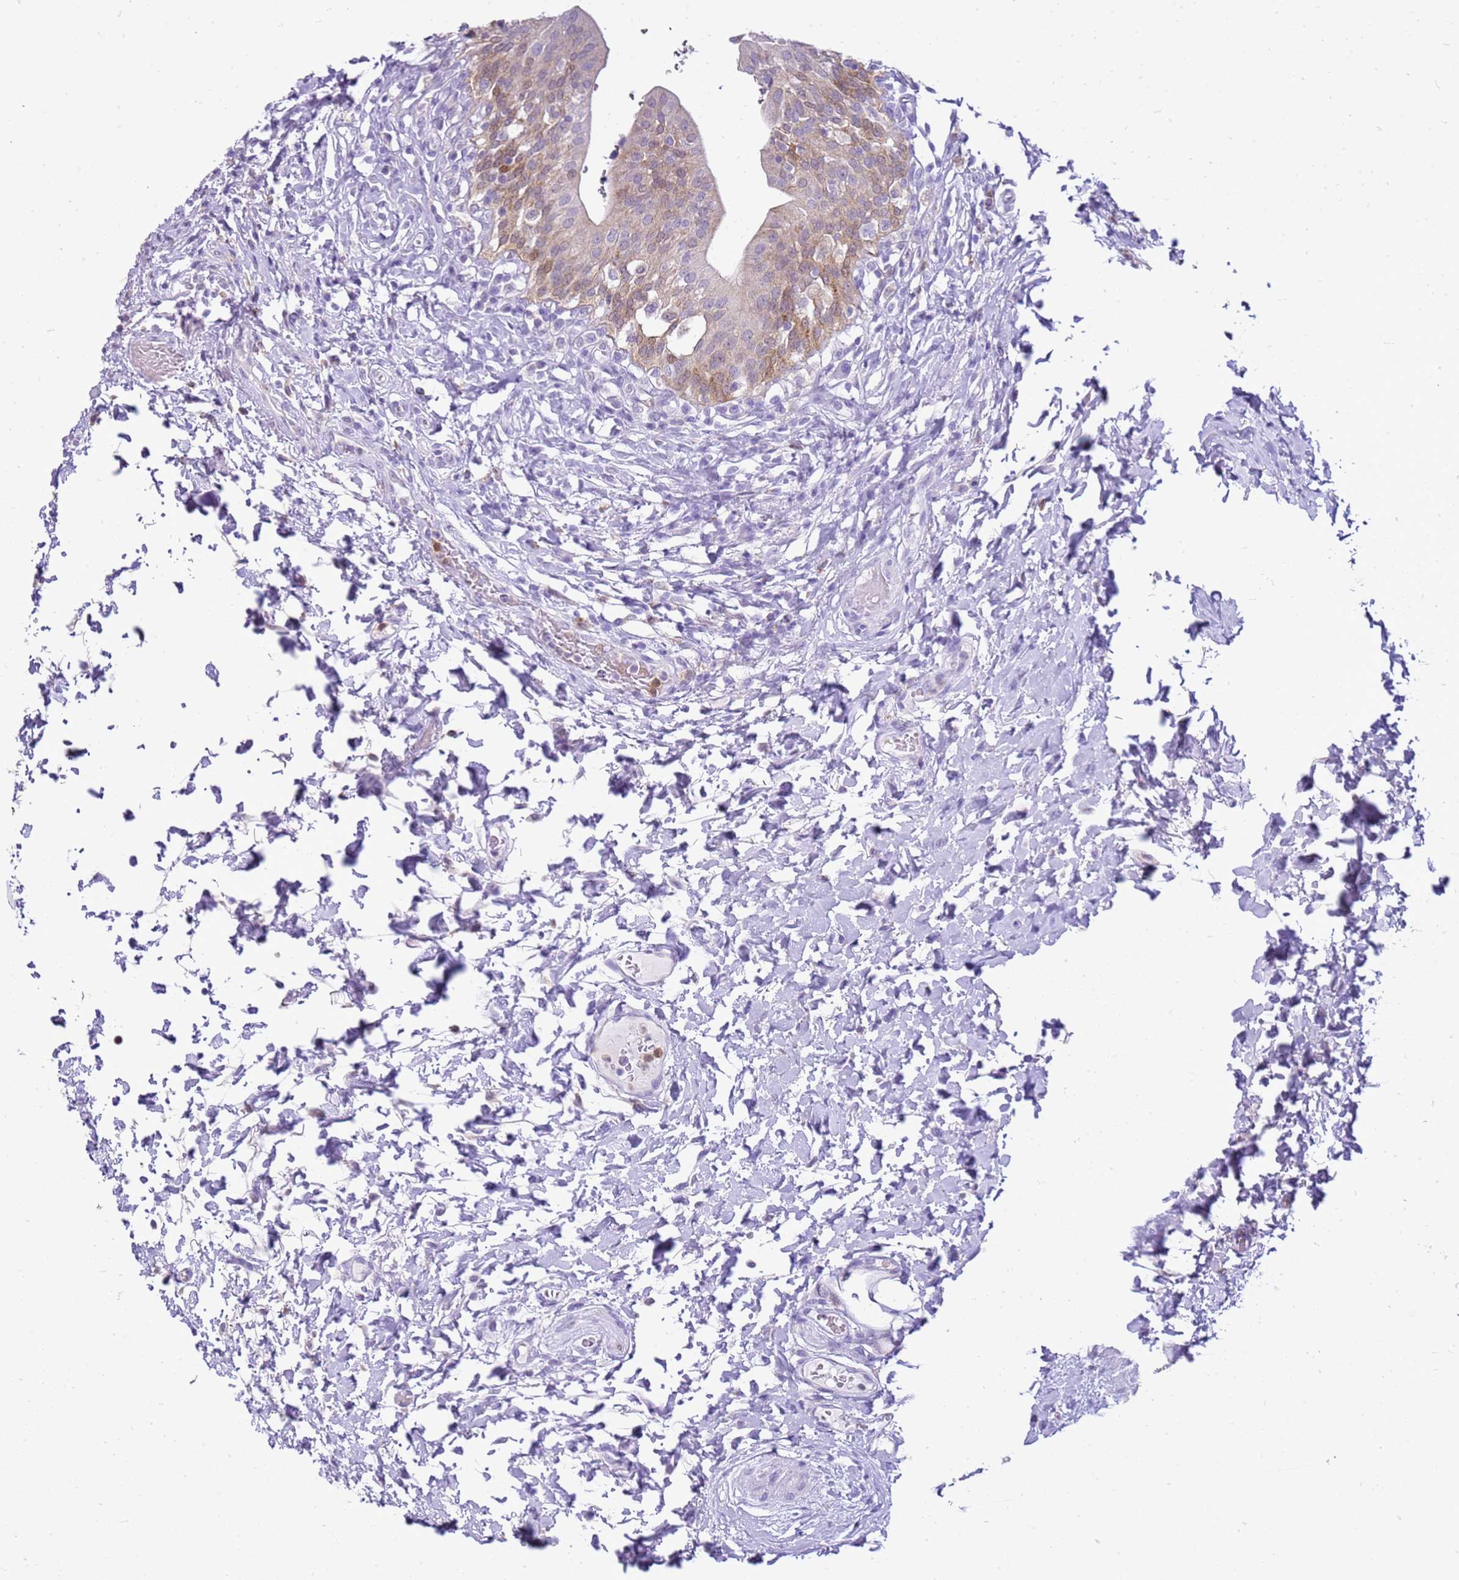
{"staining": {"intensity": "weak", "quantity": "25%-75%", "location": "cytoplasmic/membranous"}, "tissue": "urinary bladder", "cell_type": "Urothelial cells", "image_type": "normal", "snomed": [{"axis": "morphology", "description": "Normal tissue, NOS"}, {"axis": "morphology", "description": "Inflammation, NOS"}, {"axis": "topography", "description": "Urinary bladder"}], "caption": "Weak cytoplasmic/membranous positivity for a protein is seen in about 25%-75% of urothelial cells of normal urinary bladder using immunohistochemistry (IHC).", "gene": "CSTA", "patient": {"sex": "male", "age": 64}}